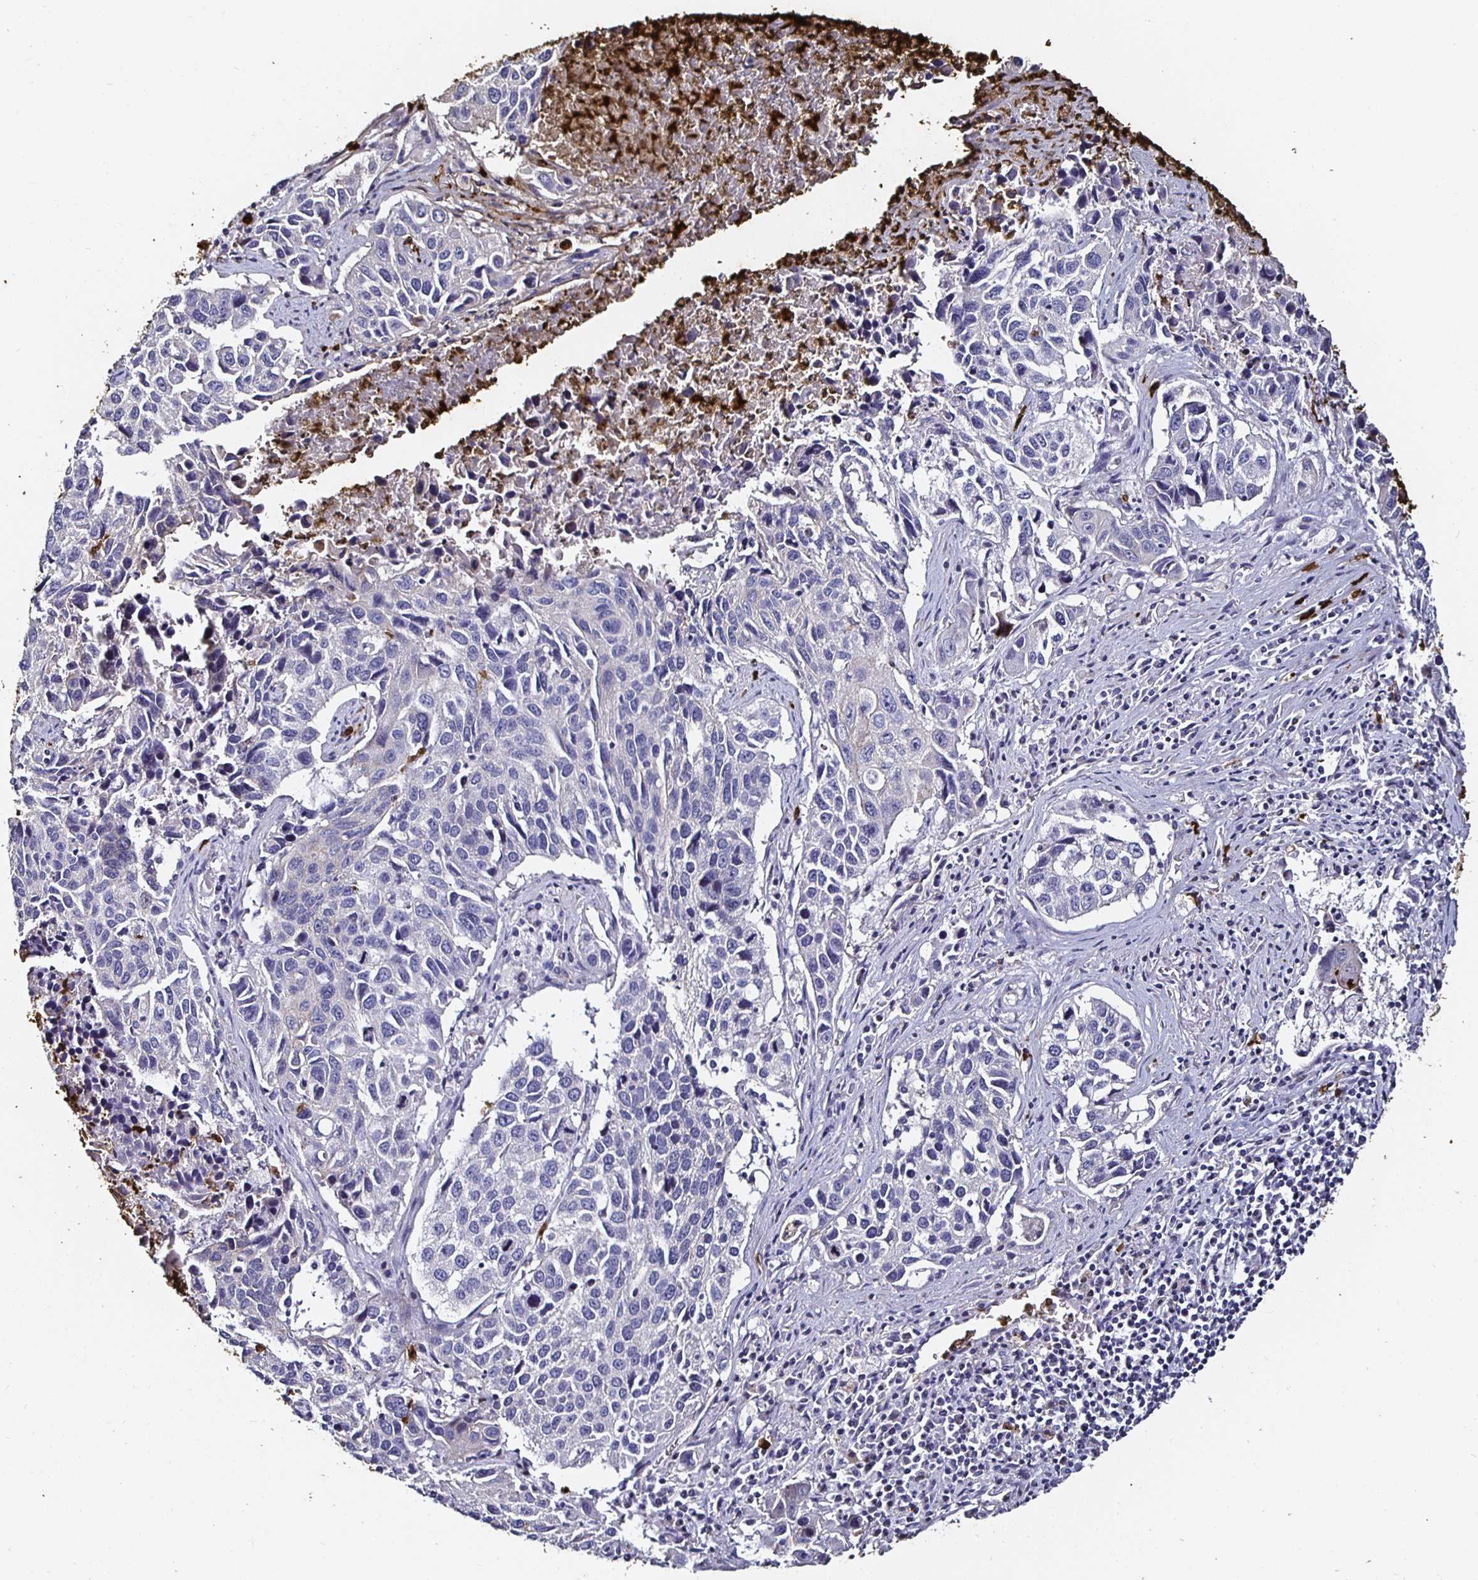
{"staining": {"intensity": "negative", "quantity": "none", "location": "none"}, "tissue": "lung cancer", "cell_type": "Tumor cells", "image_type": "cancer", "snomed": [{"axis": "morphology", "description": "Squamous cell carcinoma, NOS"}, {"axis": "topography", "description": "Lung"}], "caption": "DAB immunohistochemical staining of lung cancer (squamous cell carcinoma) reveals no significant expression in tumor cells.", "gene": "TLR4", "patient": {"sex": "female", "age": 61}}